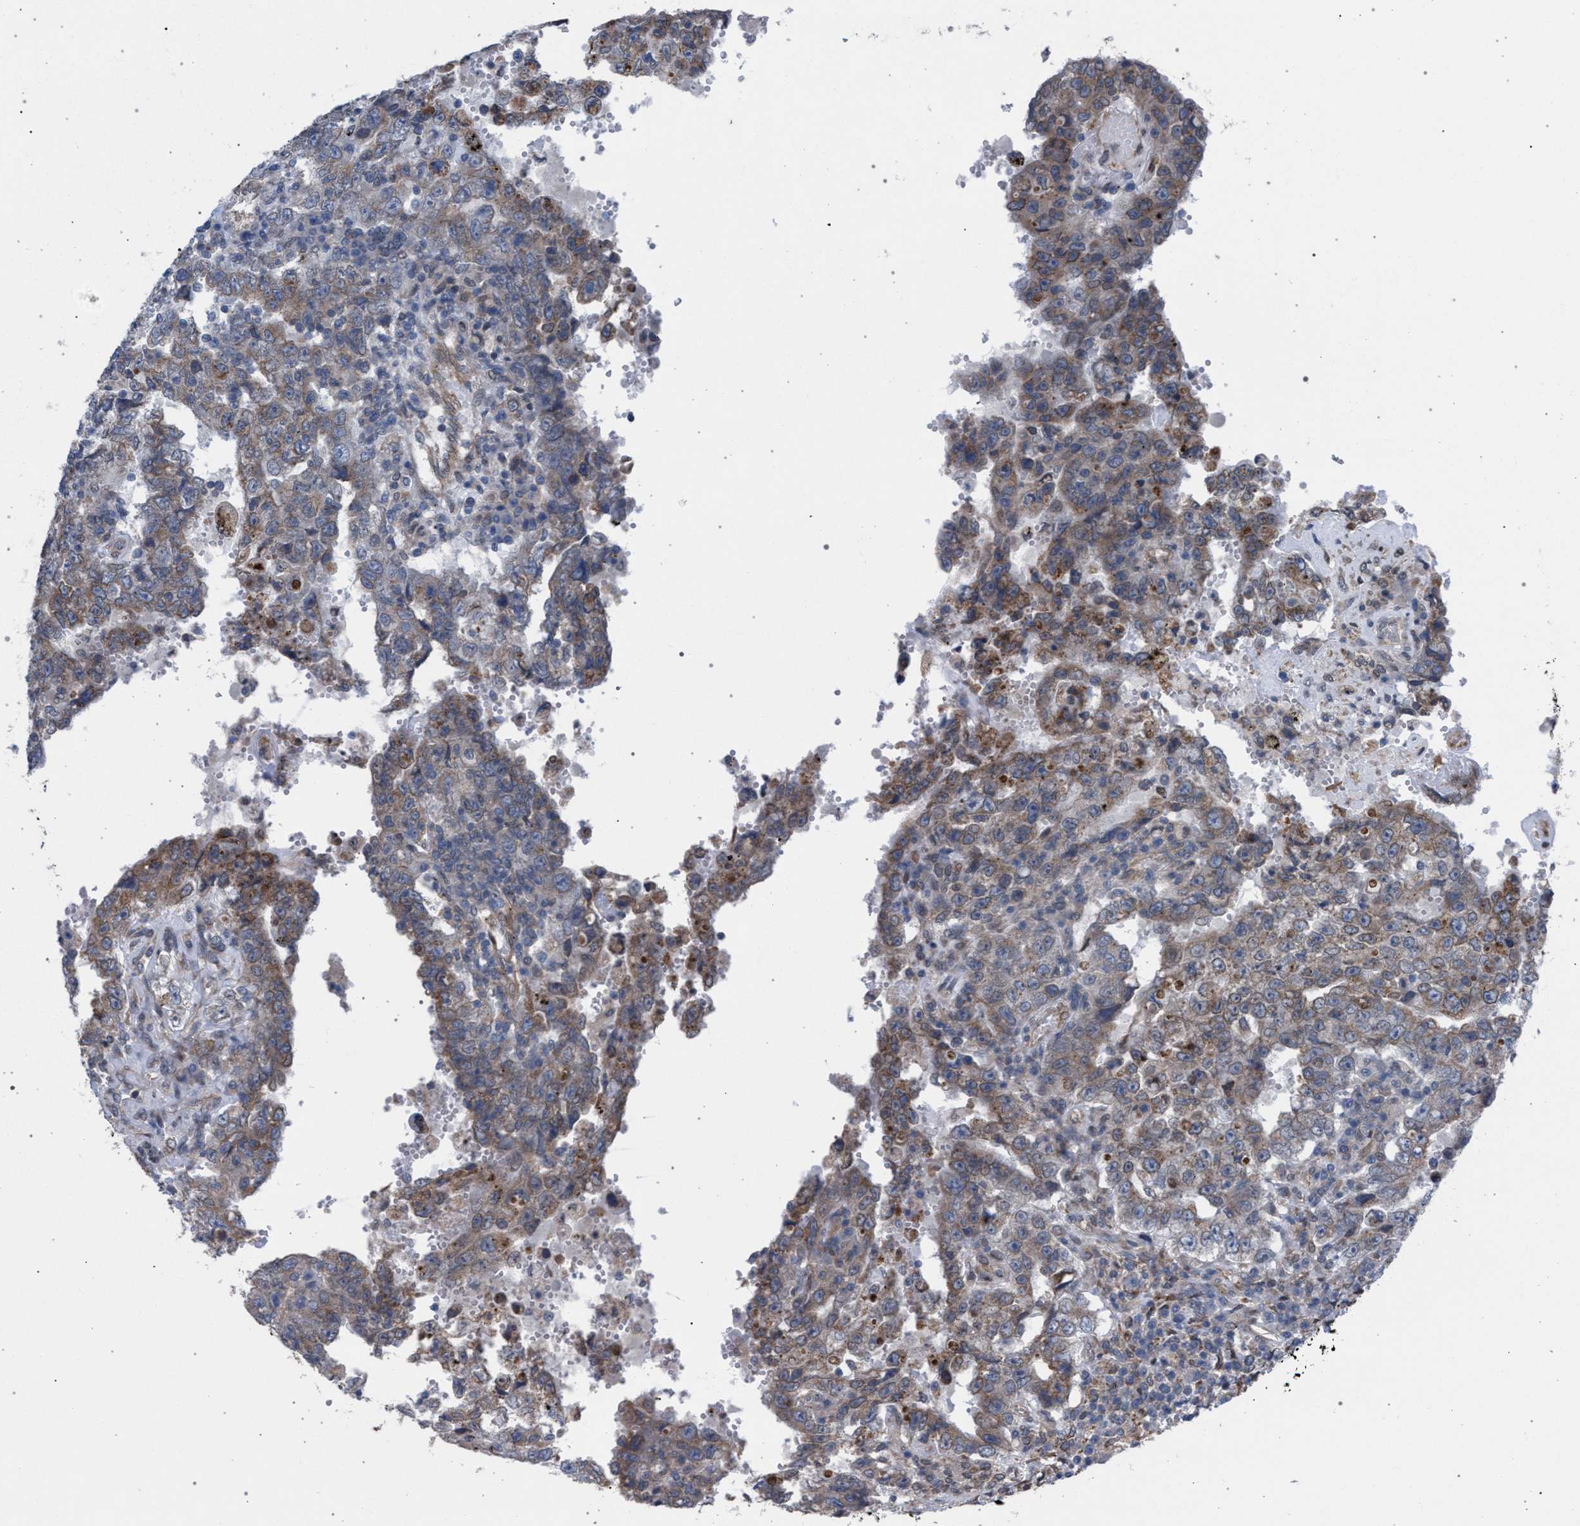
{"staining": {"intensity": "weak", "quantity": "<25%", "location": "cytoplasmic/membranous"}, "tissue": "testis cancer", "cell_type": "Tumor cells", "image_type": "cancer", "snomed": [{"axis": "morphology", "description": "Carcinoma, Embryonal, NOS"}, {"axis": "topography", "description": "Testis"}], "caption": "Histopathology image shows no significant protein positivity in tumor cells of testis cancer.", "gene": "ARPC5L", "patient": {"sex": "male", "age": 26}}